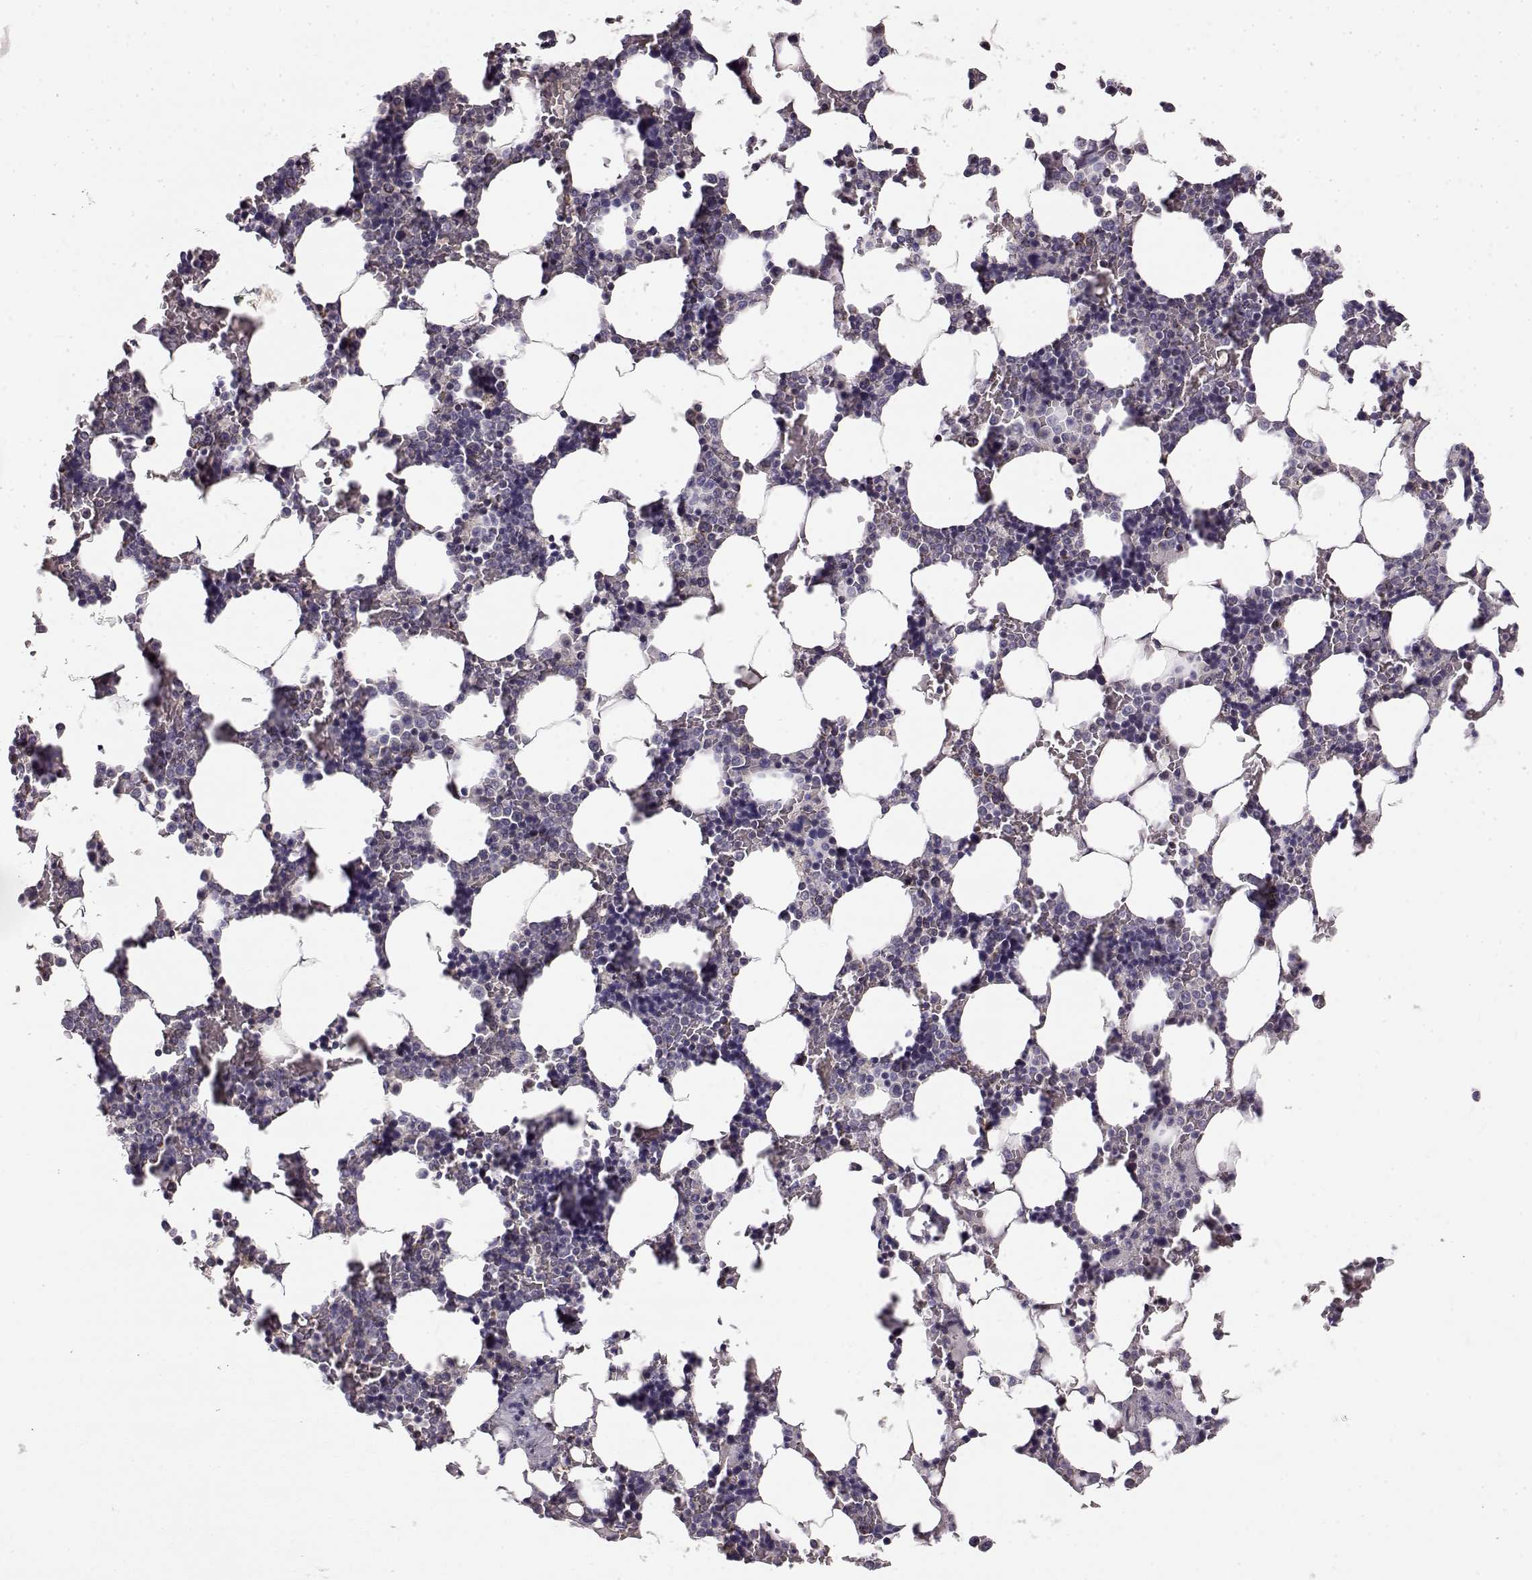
{"staining": {"intensity": "negative", "quantity": "none", "location": "none"}, "tissue": "bone marrow", "cell_type": "Hematopoietic cells", "image_type": "normal", "snomed": [{"axis": "morphology", "description": "Normal tissue, NOS"}, {"axis": "topography", "description": "Bone marrow"}], "caption": "DAB (3,3'-diaminobenzidine) immunohistochemical staining of normal bone marrow displays no significant staining in hematopoietic cells.", "gene": "ERBB3", "patient": {"sex": "male", "age": 51}}